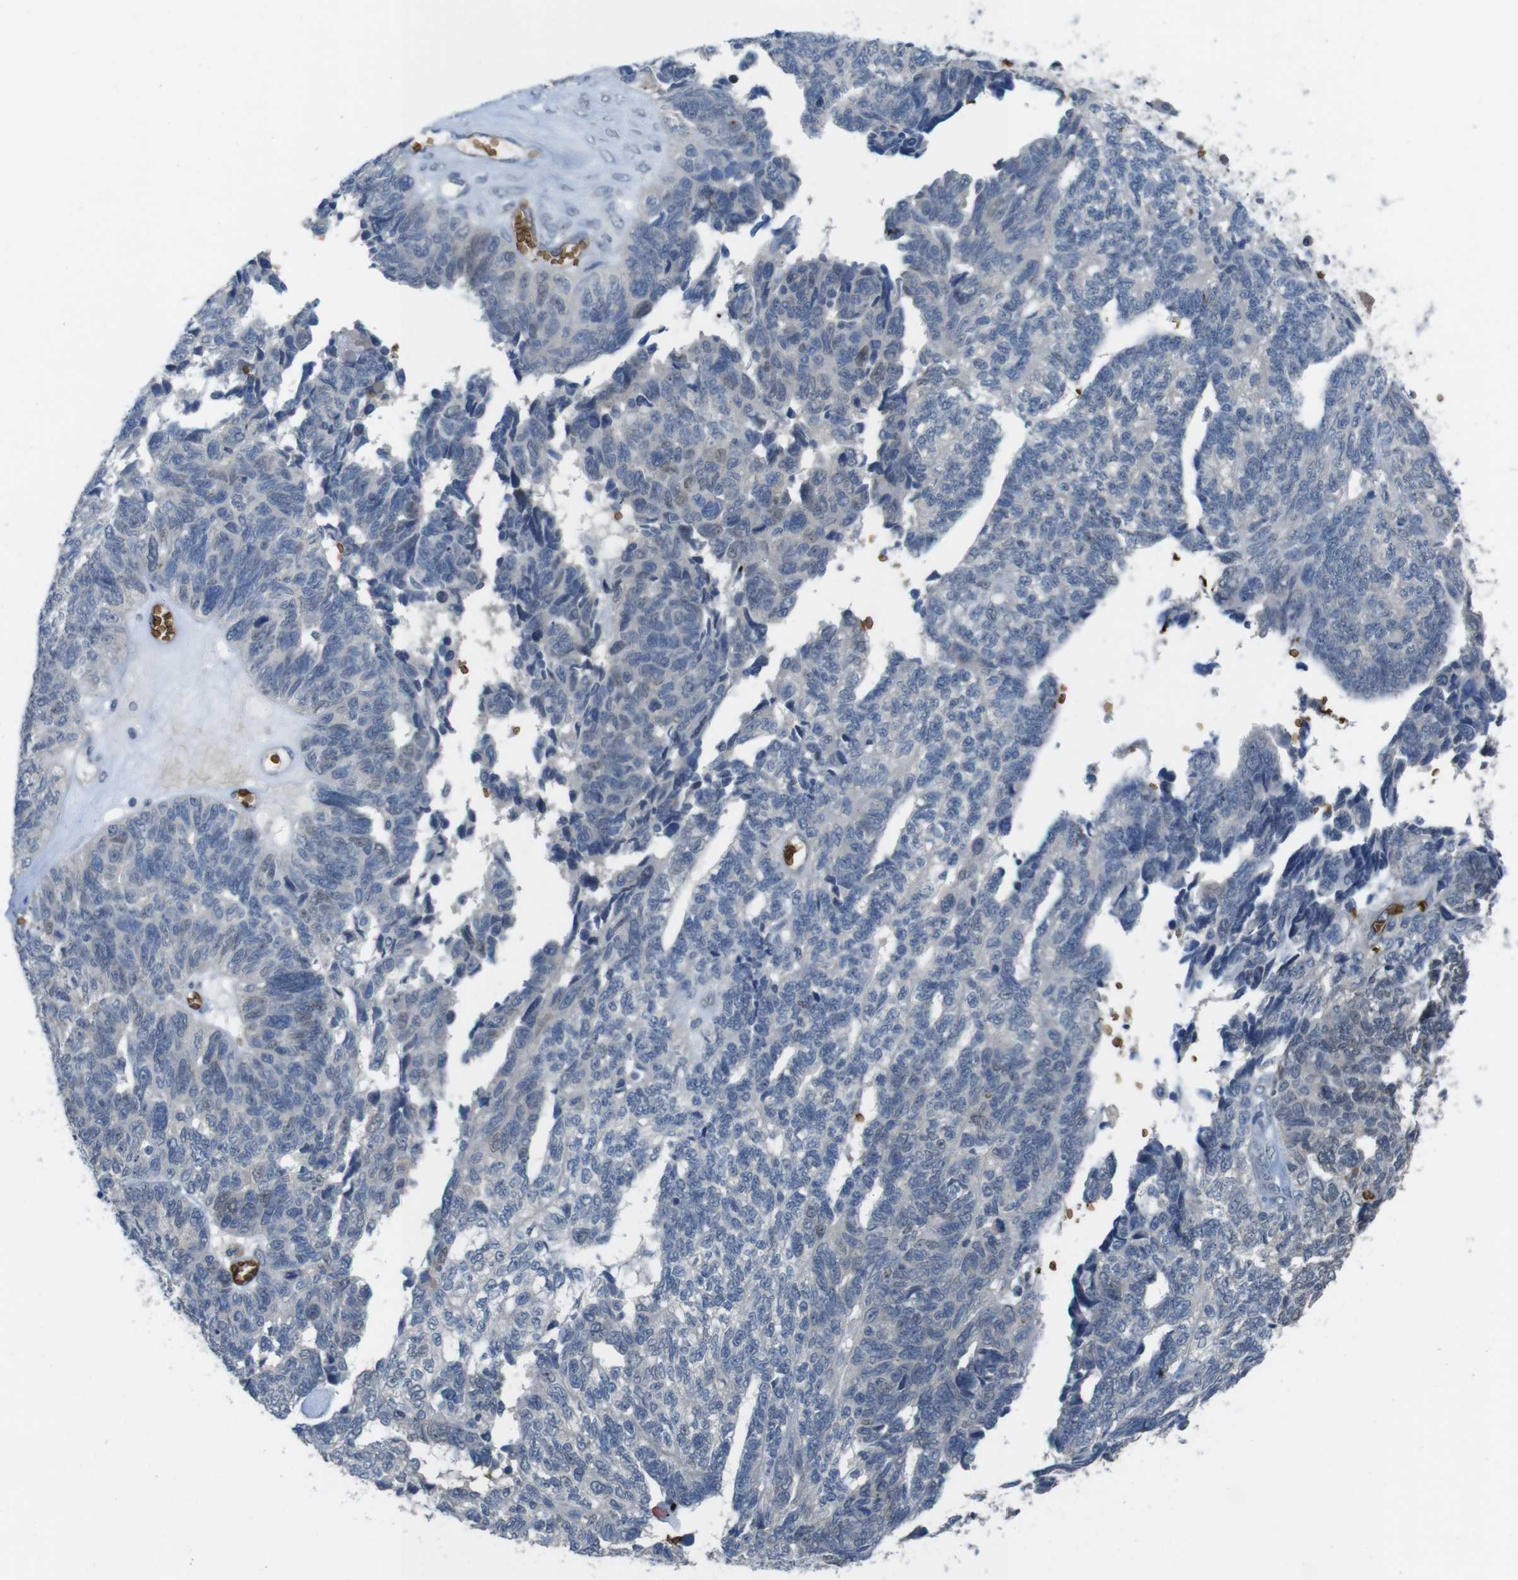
{"staining": {"intensity": "negative", "quantity": "none", "location": "none"}, "tissue": "ovarian cancer", "cell_type": "Tumor cells", "image_type": "cancer", "snomed": [{"axis": "morphology", "description": "Cystadenocarcinoma, serous, NOS"}, {"axis": "topography", "description": "Ovary"}], "caption": "There is no significant expression in tumor cells of ovarian cancer (serous cystadenocarcinoma).", "gene": "GYPA", "patient": {"sex": "female", "age": 79}}